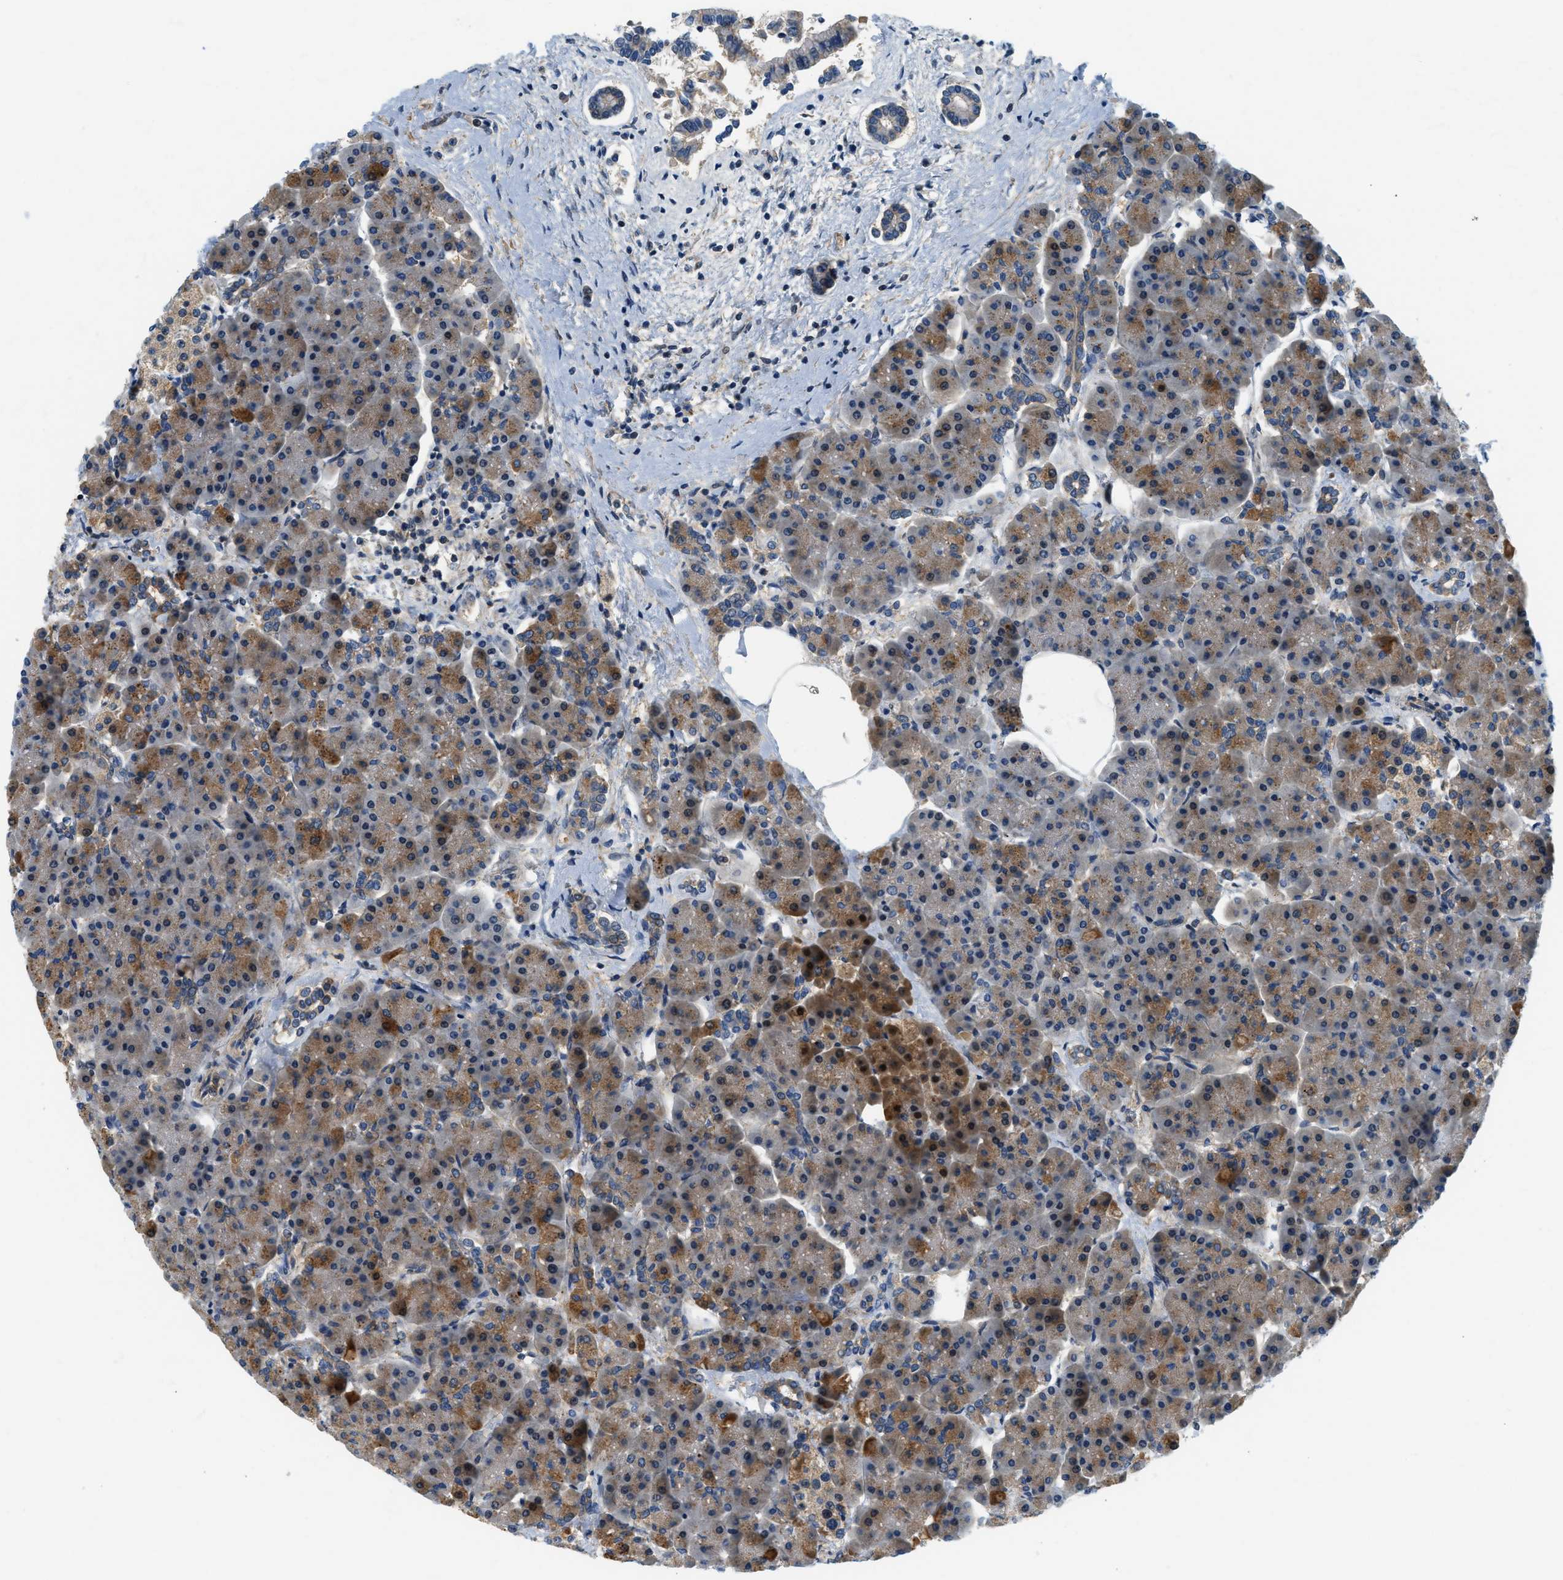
{"staining": {"intensity": "moderate", "quantity": "25%-75%", "location": "cytoplasmic/membranous"}, "tissue": "pancreas", "cell_type": "Exocrine glandular cells", "image_type": "normal", "snomed": [{"axis": "morphology", "description": "Normal tissue, NOS"}, {"axis": "topography", "description": "Pancreas"}], "caption": "Pancreas stained with DAB immunohistochemistry (IHC) reveals medium levels of moderate cytoplasmic/membranous positivity in approximately 25%-75% of exocrine glandular cells.", "gene": "KCNK1", "patient": {"sex": "female", "age": 70}}